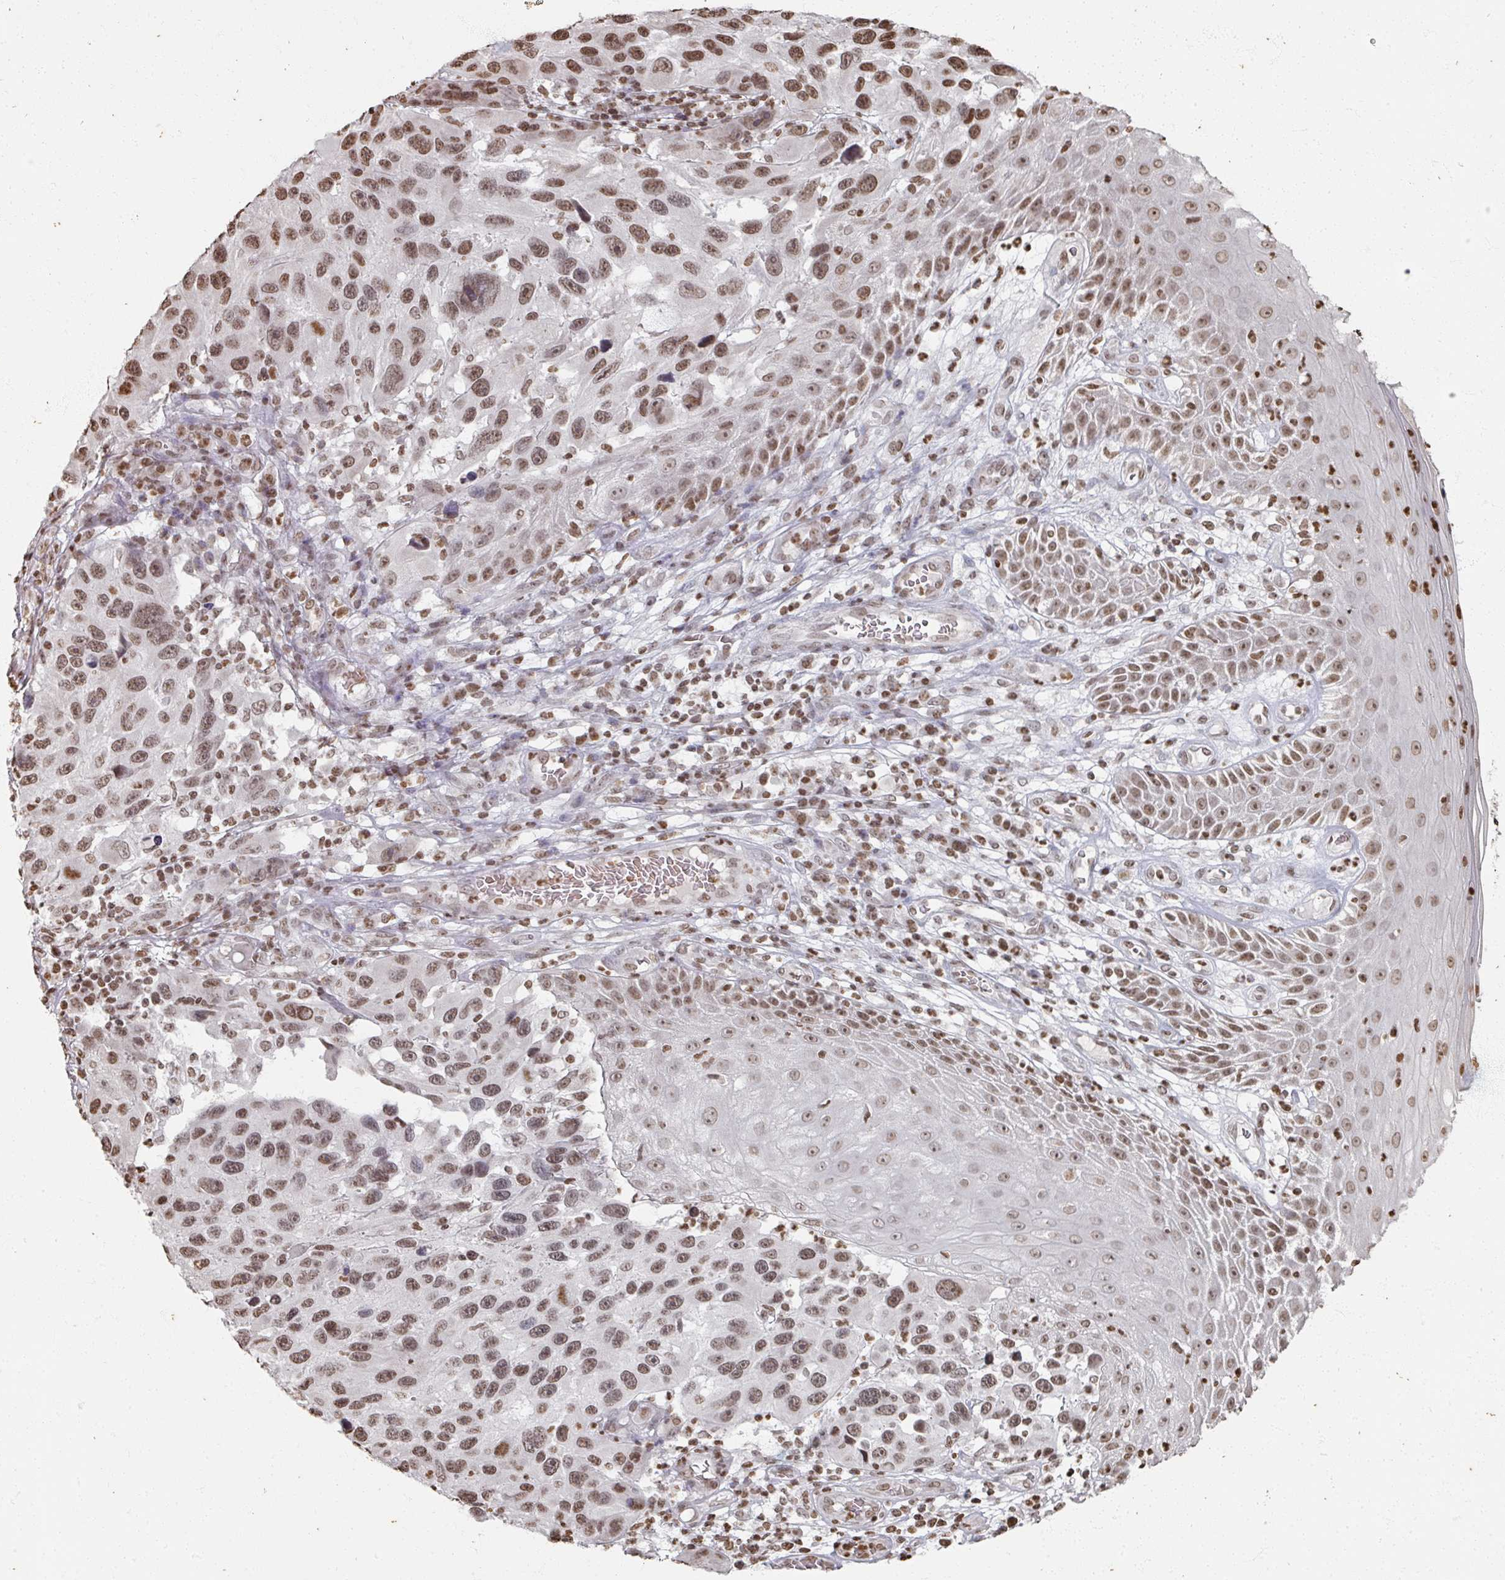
{"staining": {"intensity": "moderate", "quantity": ">75%", "location": "nuclear"}, "tissue": "melanoma", "cell_type": "Tumor cells", "image_type": "cancer", "snomed": [{"axis": "morphology", "description": "Malignant melanoma, NOS"}, {"axis": "topography", "description": "Skin"}], "caption": "This micrograph demonstrates immunohistochemistry (IHC) staining of malignant melanoma, with medium moderate nuclear positivity in approximately >75% of tumor cells.", "gene": "DCUN1D5", "patient": {"sex": "male", "age": 53}}